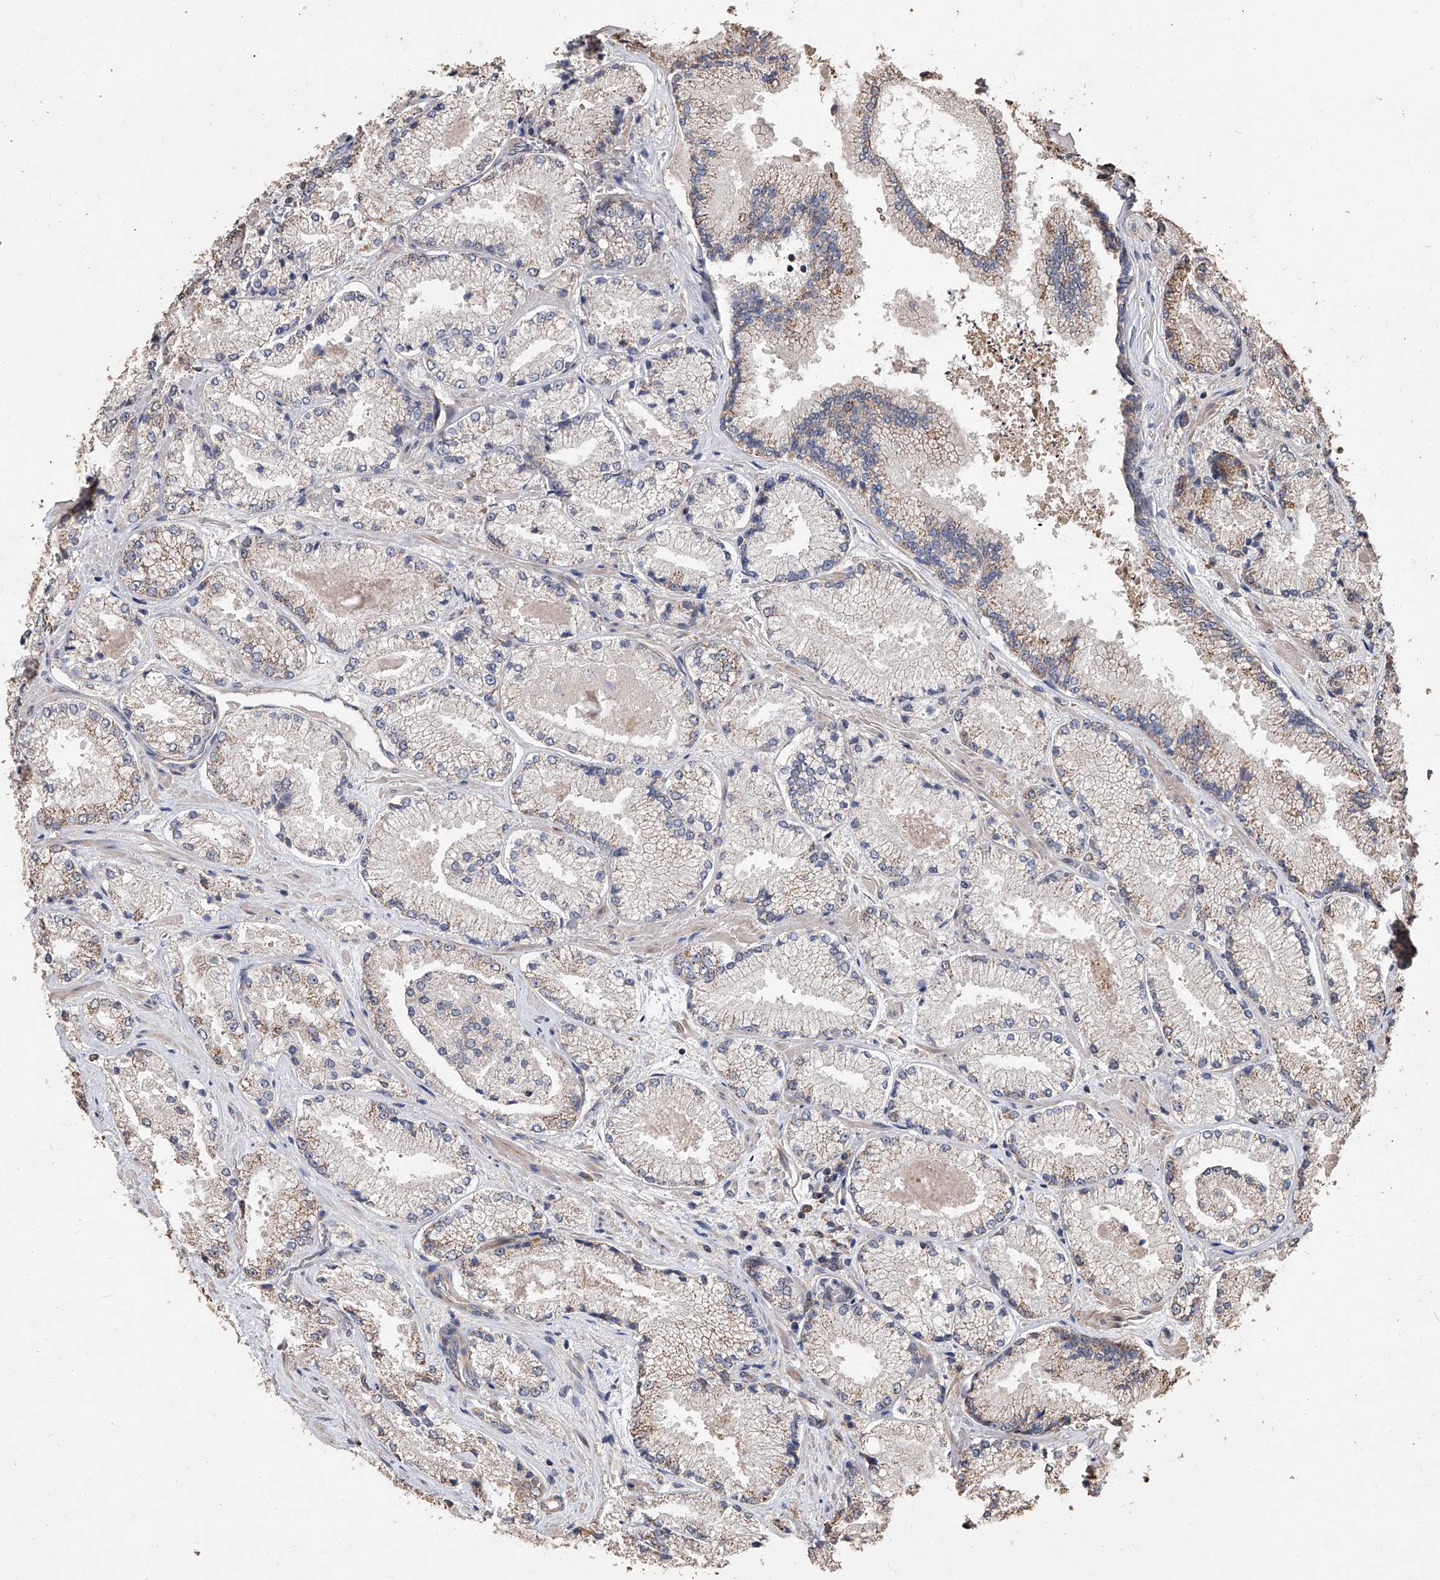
{"staining": {"intensity": "weak", "quantity": ">75%", "location": "cytoplasmic/membranous"}, "tissue": "prostate cancer", "cell_type": "Tumor cells", "image_type": "cancer", "snomed": [{"axis": "morphology", "description": "Adenocarcinoma, High grade"}, {"axis": "topography", "description": "Prostate"}], "caption": "Prostate adenocarcinoma (high-grade) tissue reveals weak cytoplasmic/membranous staining in approximately >75% of tumor cells, visualized by immunohistochemistry.", "gene": "LTV1", "patient": {"sex": "male", "age": 73}}